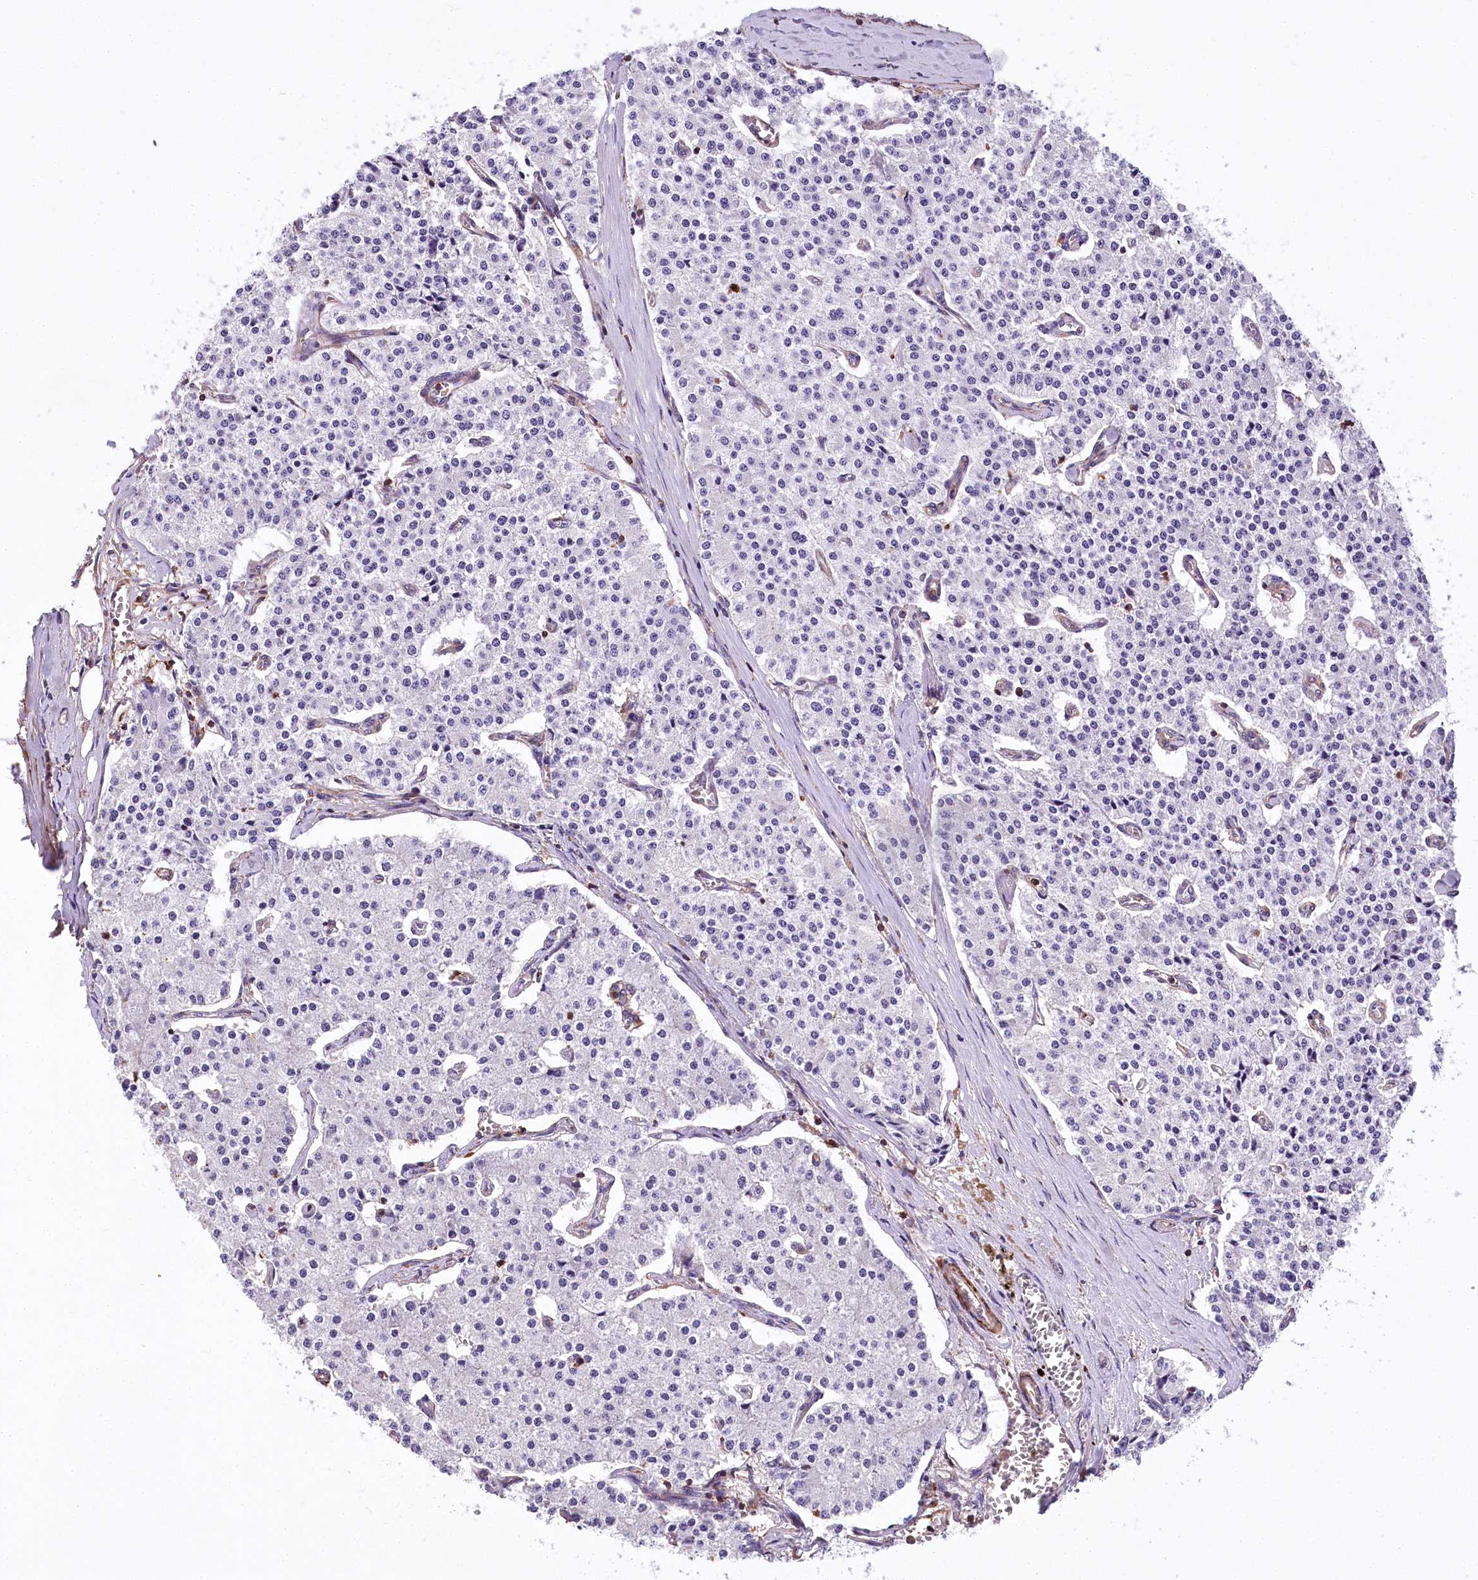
{"staining": {"intensity": "negative", "quantity": "none", "location": "none"}, "tissue": "carcinoid", "cell_type": "Tumor cells", "image_type": "cancer", "snomed": [{"axis": "morphology", "description": "Carcinoid, malignant, NOS"}, {"axis": "topography", "description": "Colon"}], "caption": "Photomicrograph shows no significant protein positivity in tumor cells of carcinoid.", "gene": "DPP3", "patient": {"sex": "female", "age": 52}}